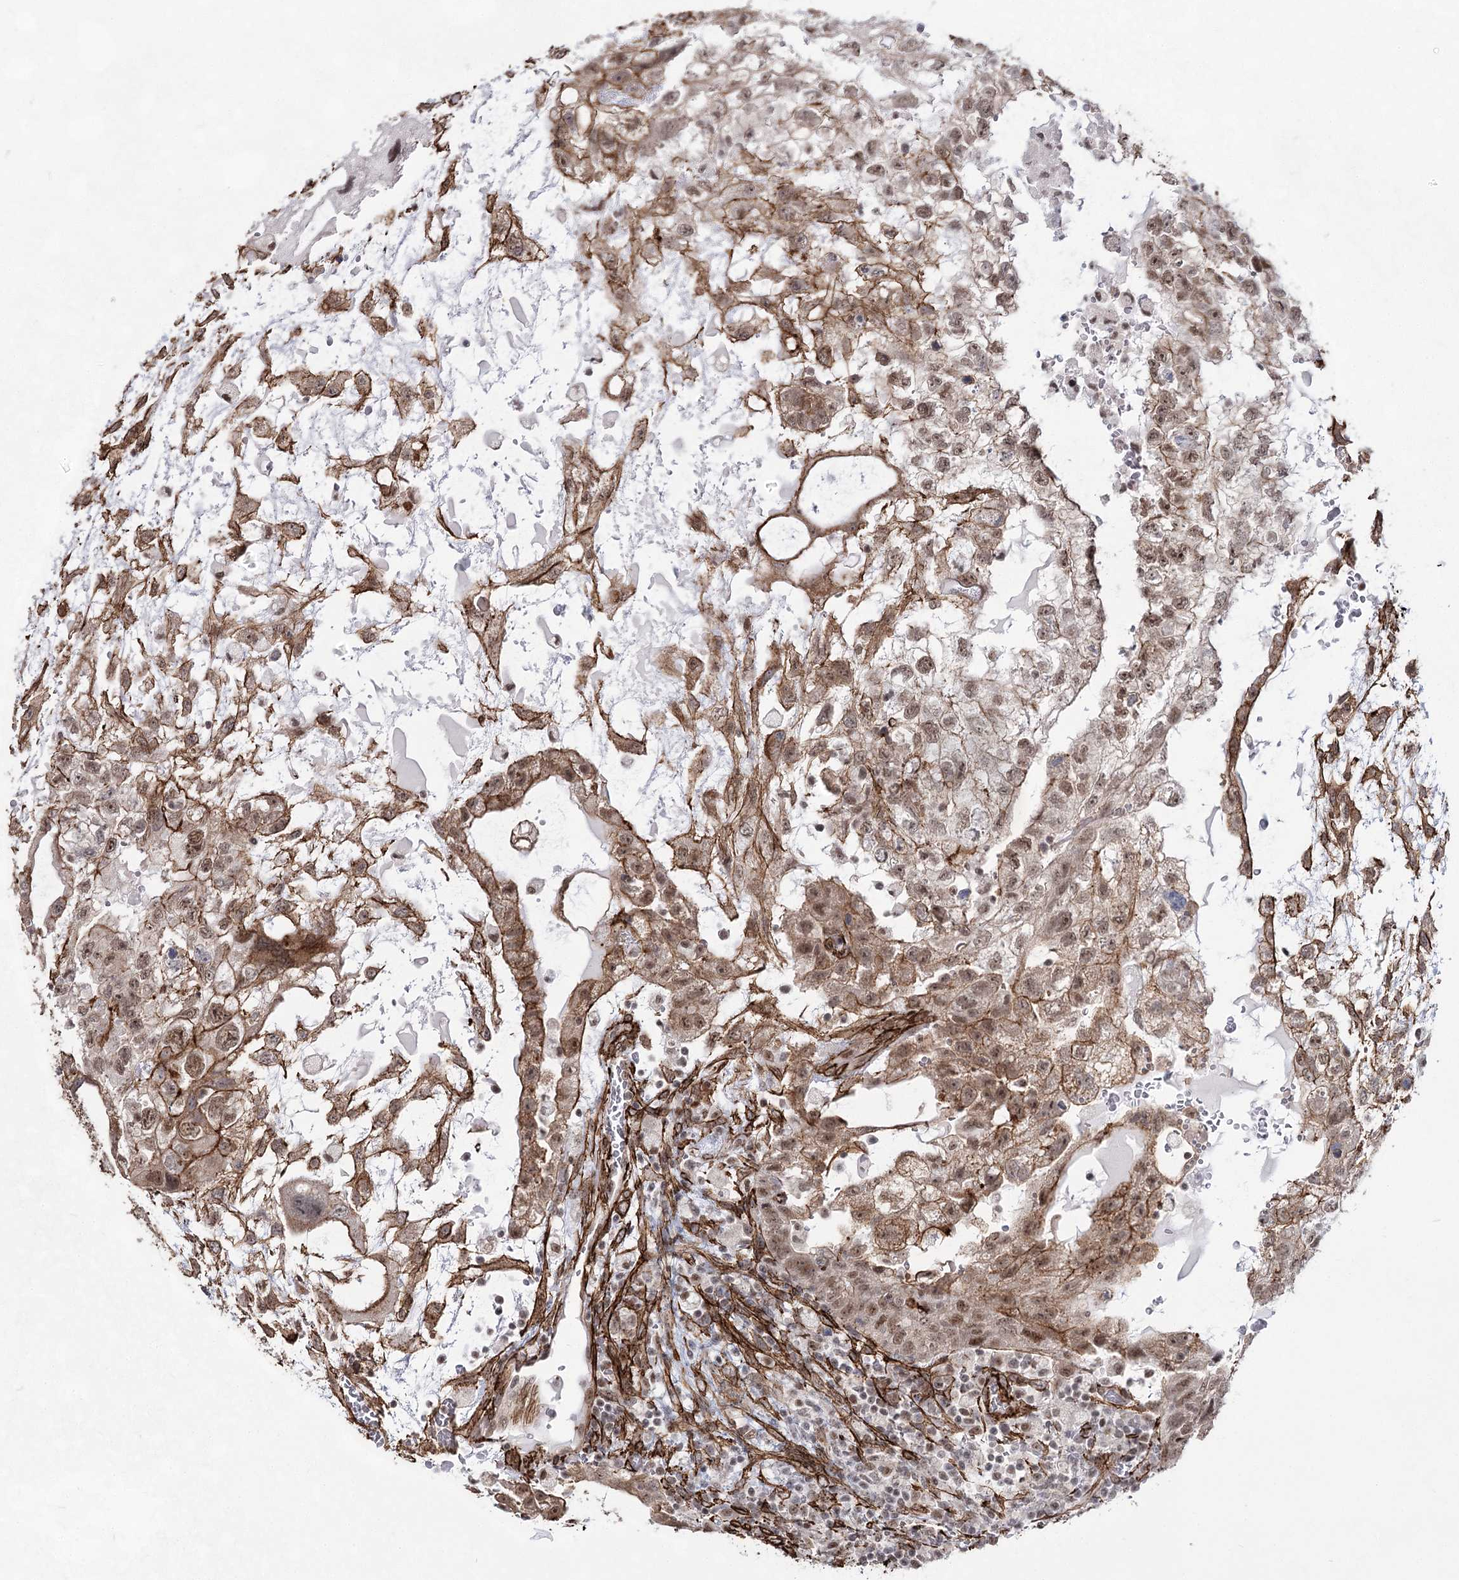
{"staining": {"intensity": "moderate", "quantity": ">75%", "location": "cytoplasmic/membranous,nuclear"}, "tissue": "testis cancer", "cell_type": "Tumor cells", "image_type": "cancer", "snomed": [{"axis": "morphology", "description": "Carcinoma, Embryonal, NOS"}, {"axis": "topography", "description": "Testis"}], "caption": "Testis cancer (embryonal carcinoma) stained with a protein marker demonstrates moderate staining in tumor cells.", "gene": "CWF19L1", "patient": {"sex": "male", "age": 36}}